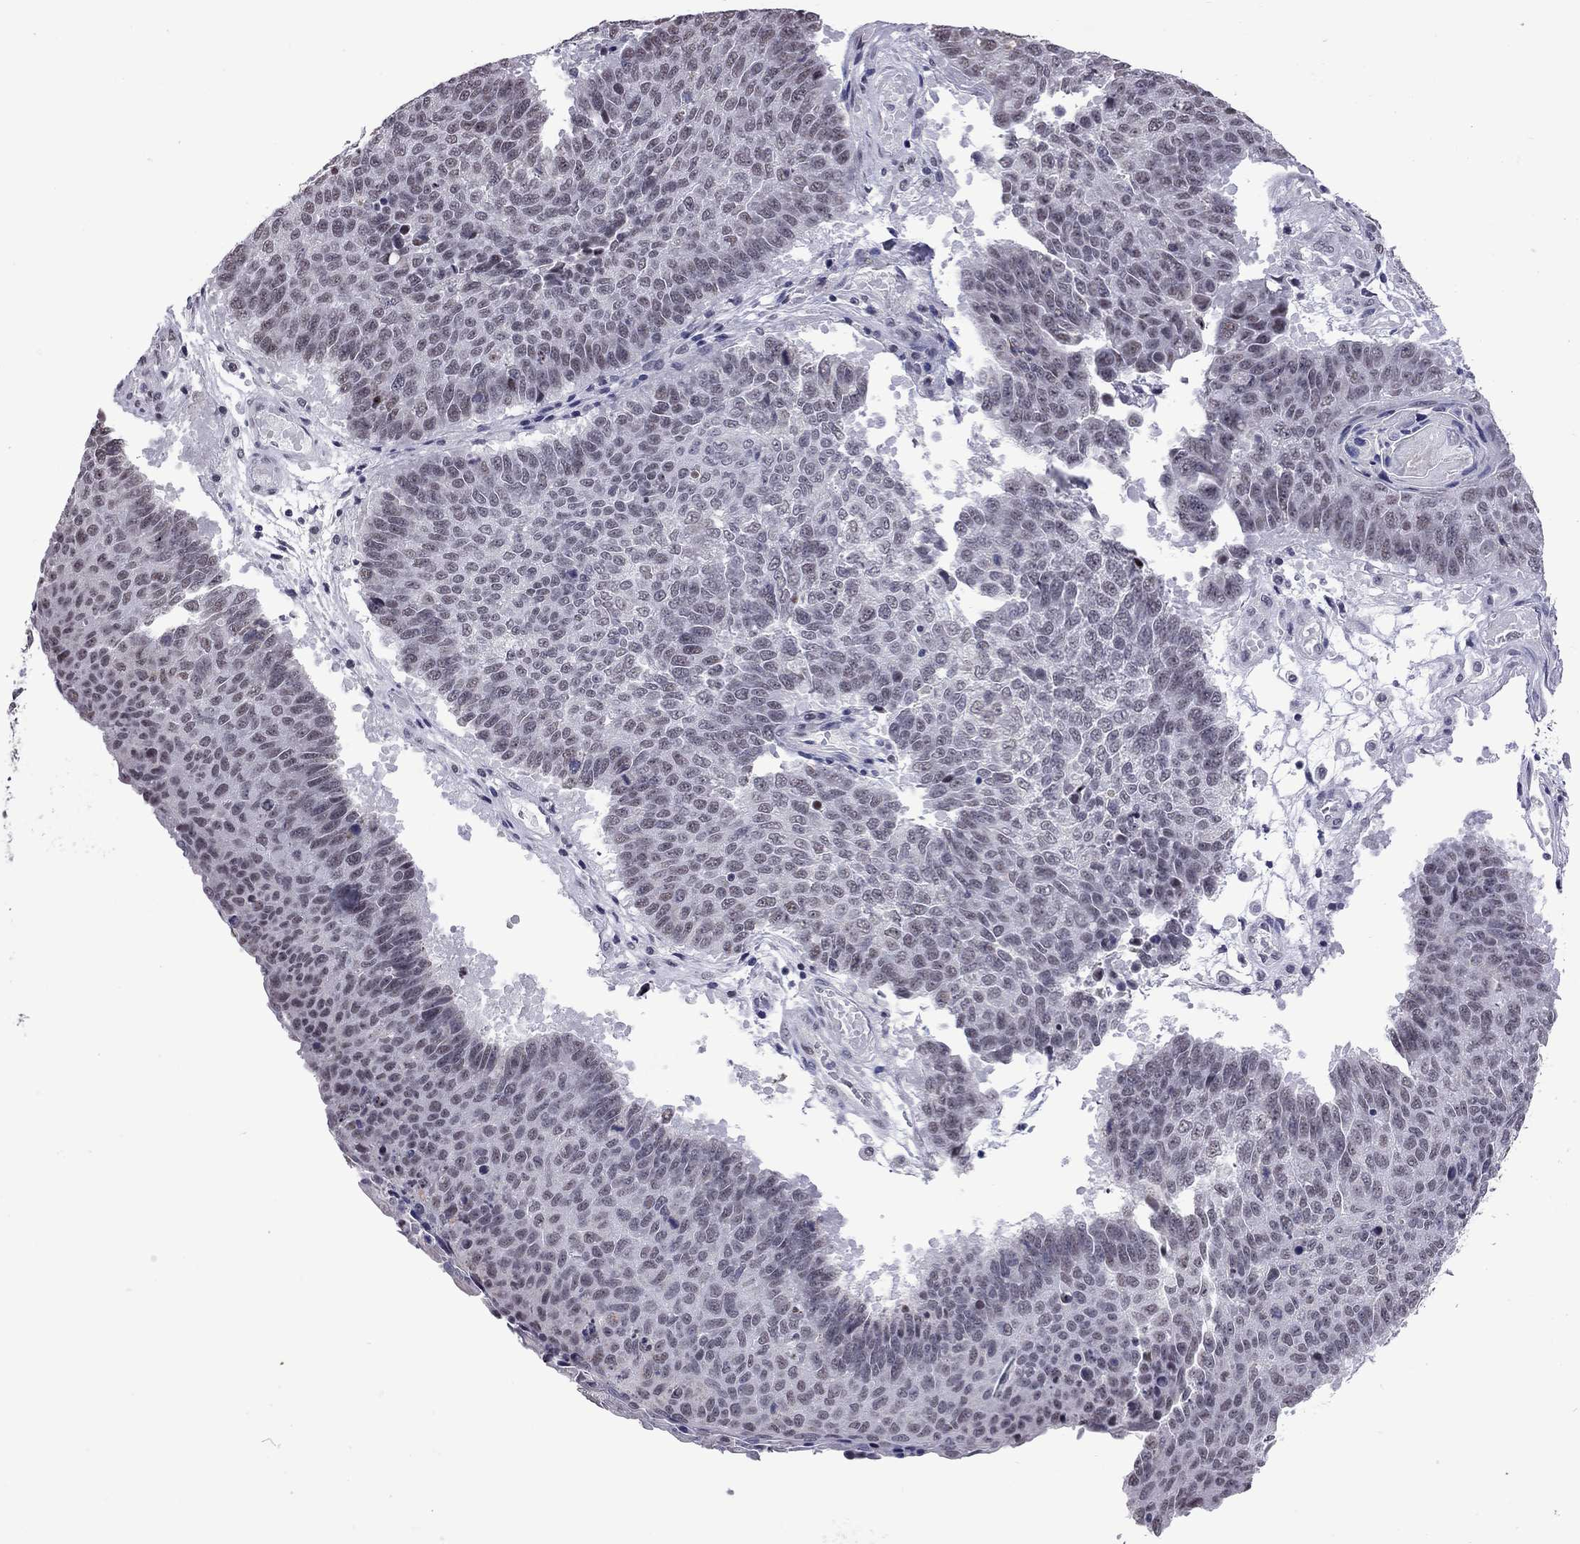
{"staining": {"intensity": "weak", "quantity": "<25%", "location": "nuclear"}, "tissue": "lung cancer", "cell_type": "Tumor cells", "image_type": "cancer", "snomed": [{"axis": "morphology", "description": "Squamous cell carcinoma, NOS"}, {"axis": "topography", "description": "Lung"}], "caption": "Lung cancer stained for a protein using IHC shows no staining tumor cells.", "gene": "PPP1R3A", "patient": {"sex": "male", "age": 73}}